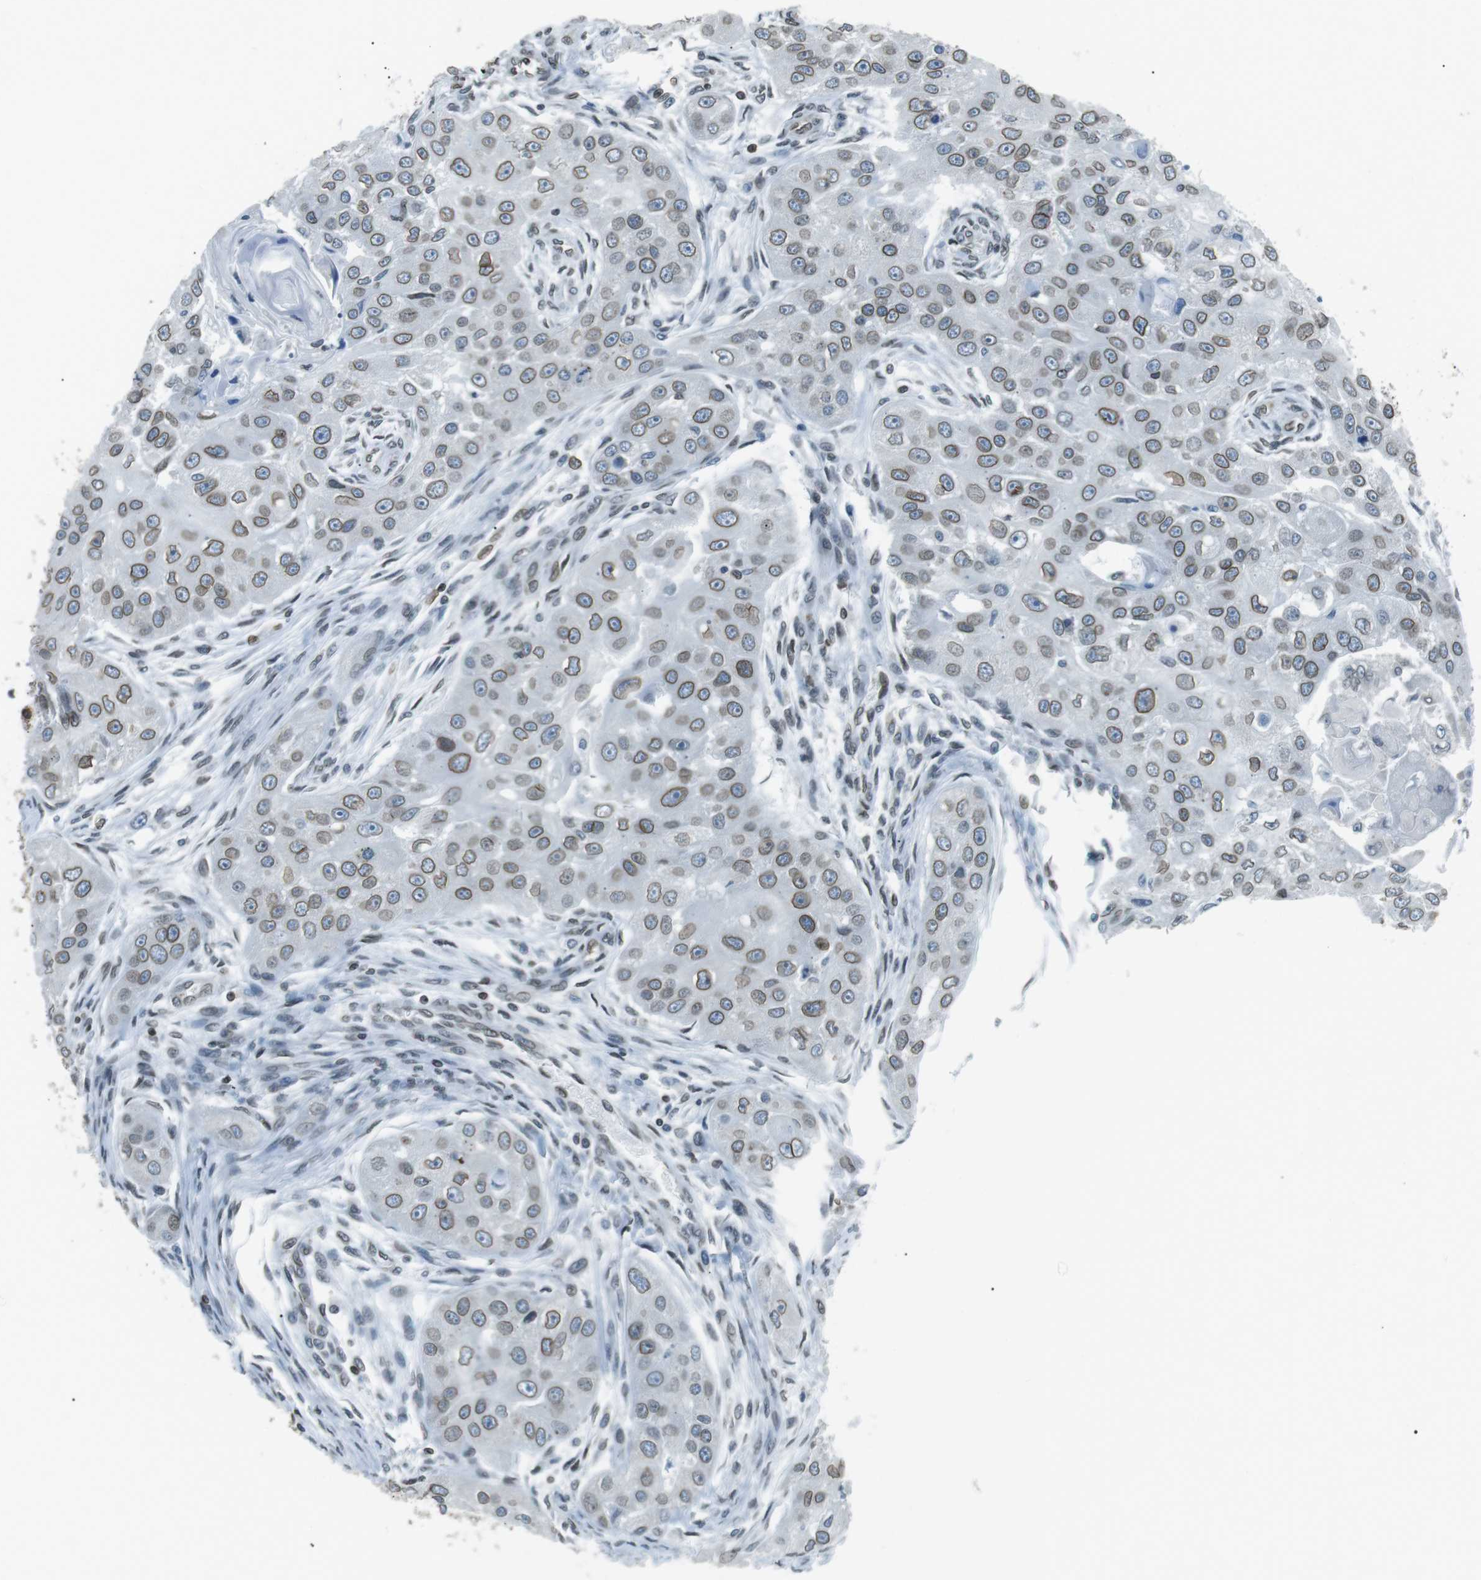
{"staining": {"intensity": "moderate", "quantity": ">75%", "location": "cytoplasmic/membranous,nuclear"}, "tissue": "head and neck cancer", "cell_type": "Tumor cells", "image_type": "cancer", "snomed": [{"axis": "morphology", "description": "Normal tissue, NOS"}, {"axis": "morphology", "description": "Squamous cell carcinoma, NOS"}, {"axis": "topography", "description": "Skeletal muscle"}, {"axis": "topography", "description": "Head-Neck"}], "caption": "Immunohistochemistry photomicrograph of human head and neck cancer (squamous cell carcinoma) stained for a protein (brown), which demonstrates medium levels of moderate cytoplasmic/membranous and nuclear staining in about >75% of tumor cells.", "gene": "TMX4", "patient": {"sex": "male", "age": 51}}